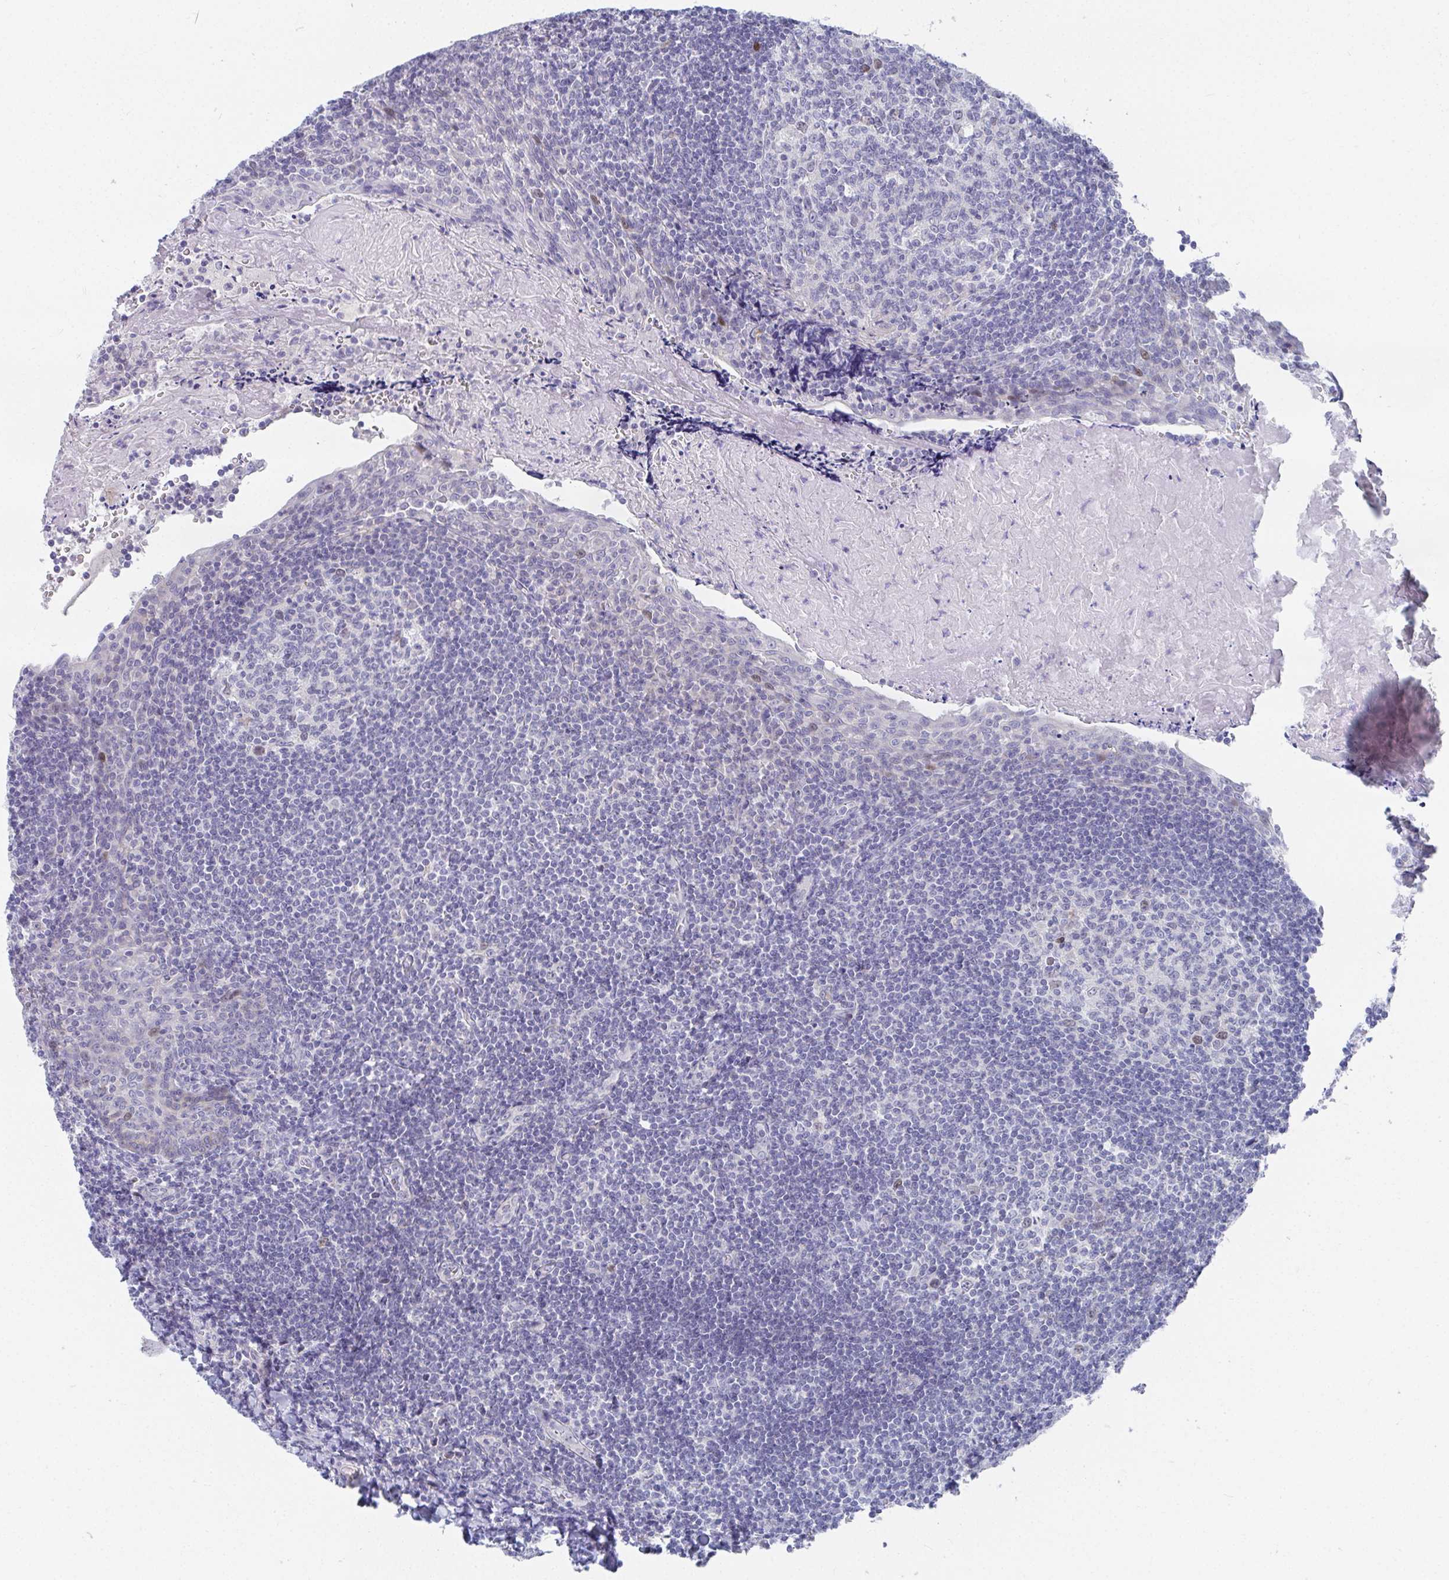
{"staining": {"intensity": "weak", "quantity": "<25%", "location": "nuclear"}, "tissue": "tonsil", "cell_type": "Germinal center cells", "image_type": "normal", "snomed": [{"axis": "morphology", "description": "Normal tissue, NOS"}, {"axis": "morphology", "description": "Inflammation, NOS"}, {"axis": "topography", "description": "Tonsil"}], "caption": "An immunohistochemistry (IHC) histopathology image of benign tonsil is shown. There is no staining in germinal center cells of tonsil. (Immunohistochemistry, brightfield microscopy, high magnification).", "gene": "ATP5F1C", "patient": {"sex": "female", "age": 31}}